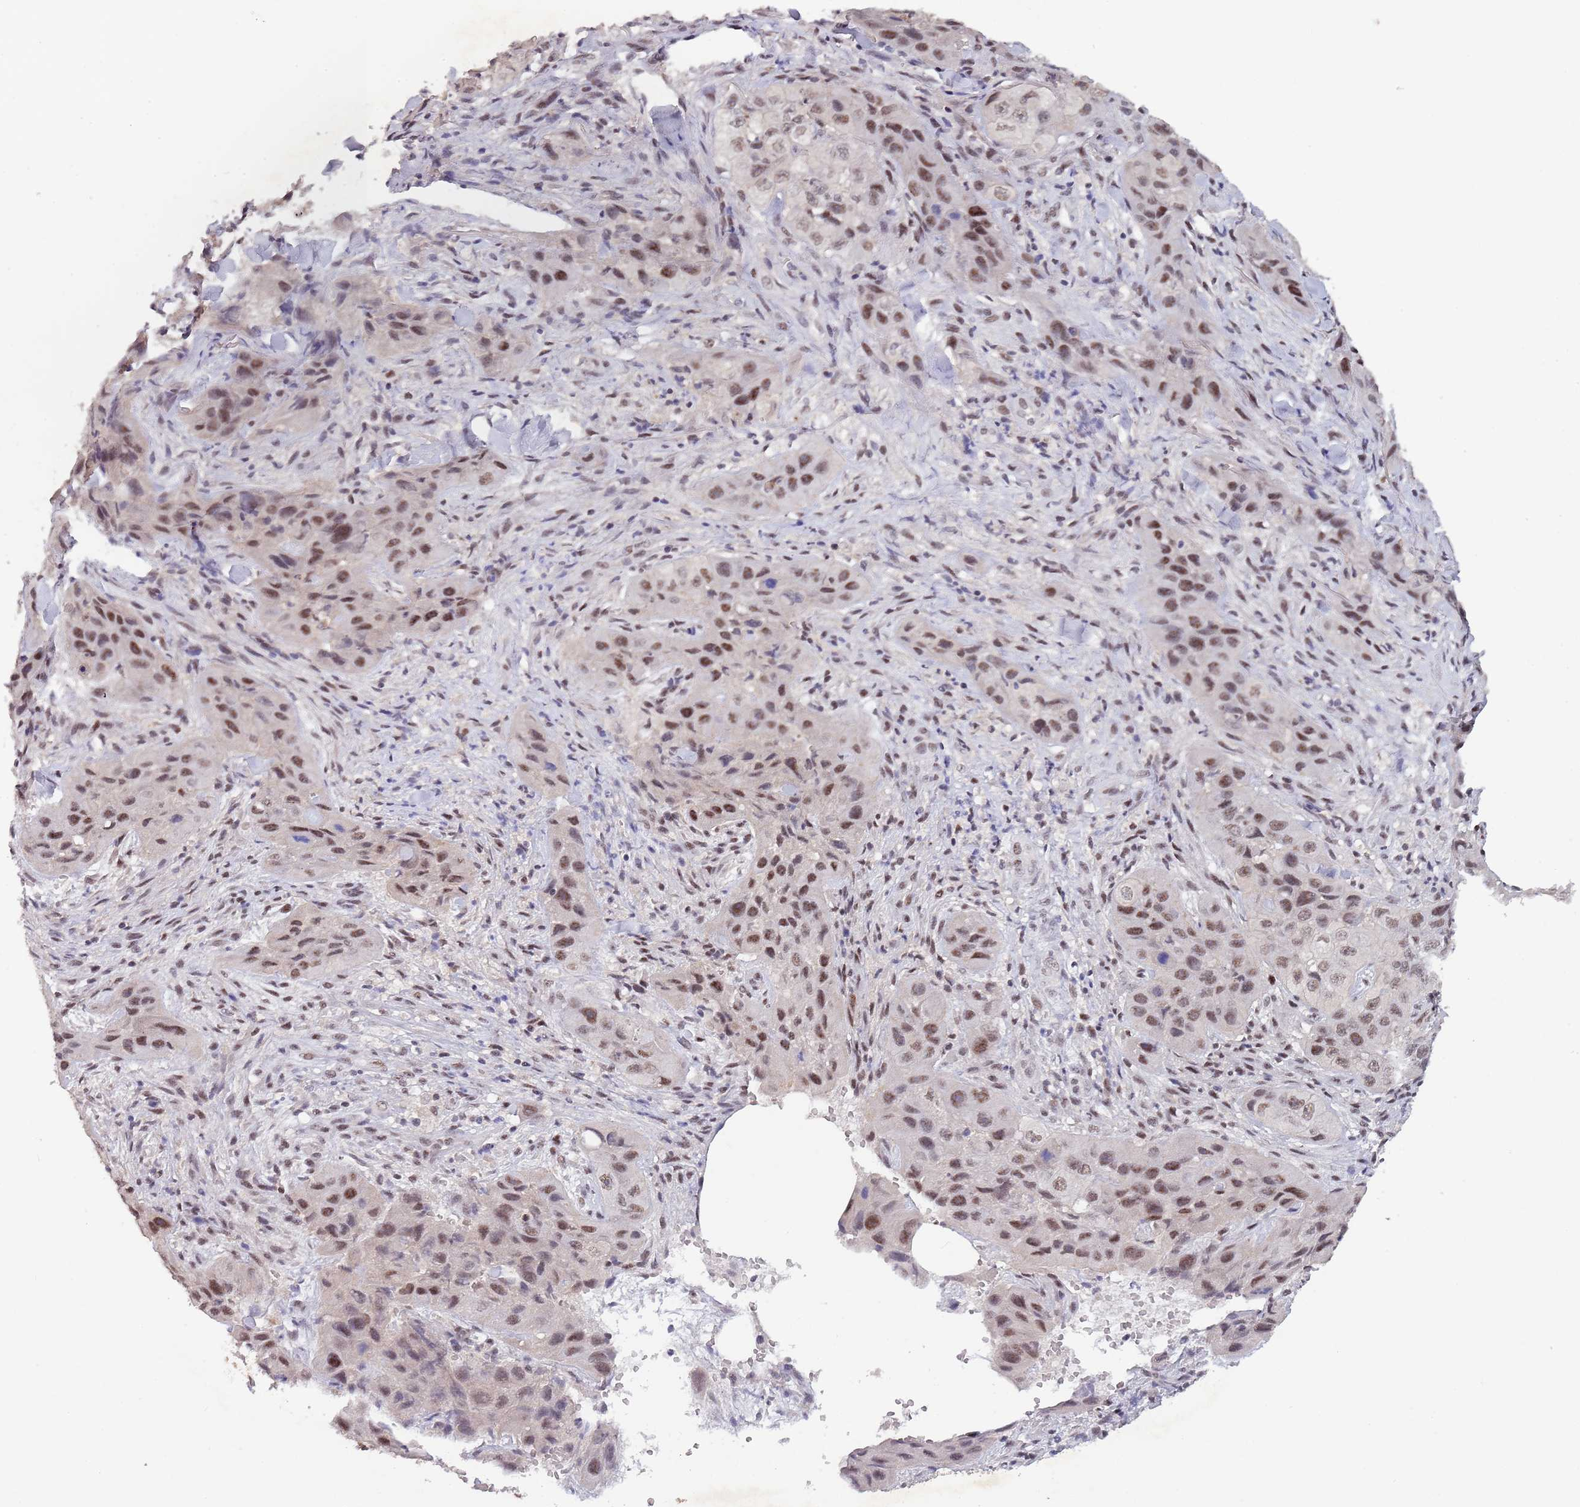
{"staining": {"intensity": "moderate", "quantity": ">75%", "location": "nuclear"}, "tissue": "skin cancer", "cell_type": "Tumor cells", "image_type": "cancer", "snomed": [{"axis": "morphology", "description": "Squamous cell carcinoma, NOS"}, {"axis": "topography", "description": "Skin"}, {"axis": "topography", "description": "Subcutis"}], "caption": "Immunohistochemistry staining of skin cancer, which displays medium levels of moderate nuclear positivity in approximately >75% of tumor cells indicating moderate nuclear protein staining. The staining was performed using DAB (brown) for protein detection and nuclei were counterstained in hematoxylin (blue).", "gene": "CIZ1", "patient": {"sex": "male", "age": 73}}